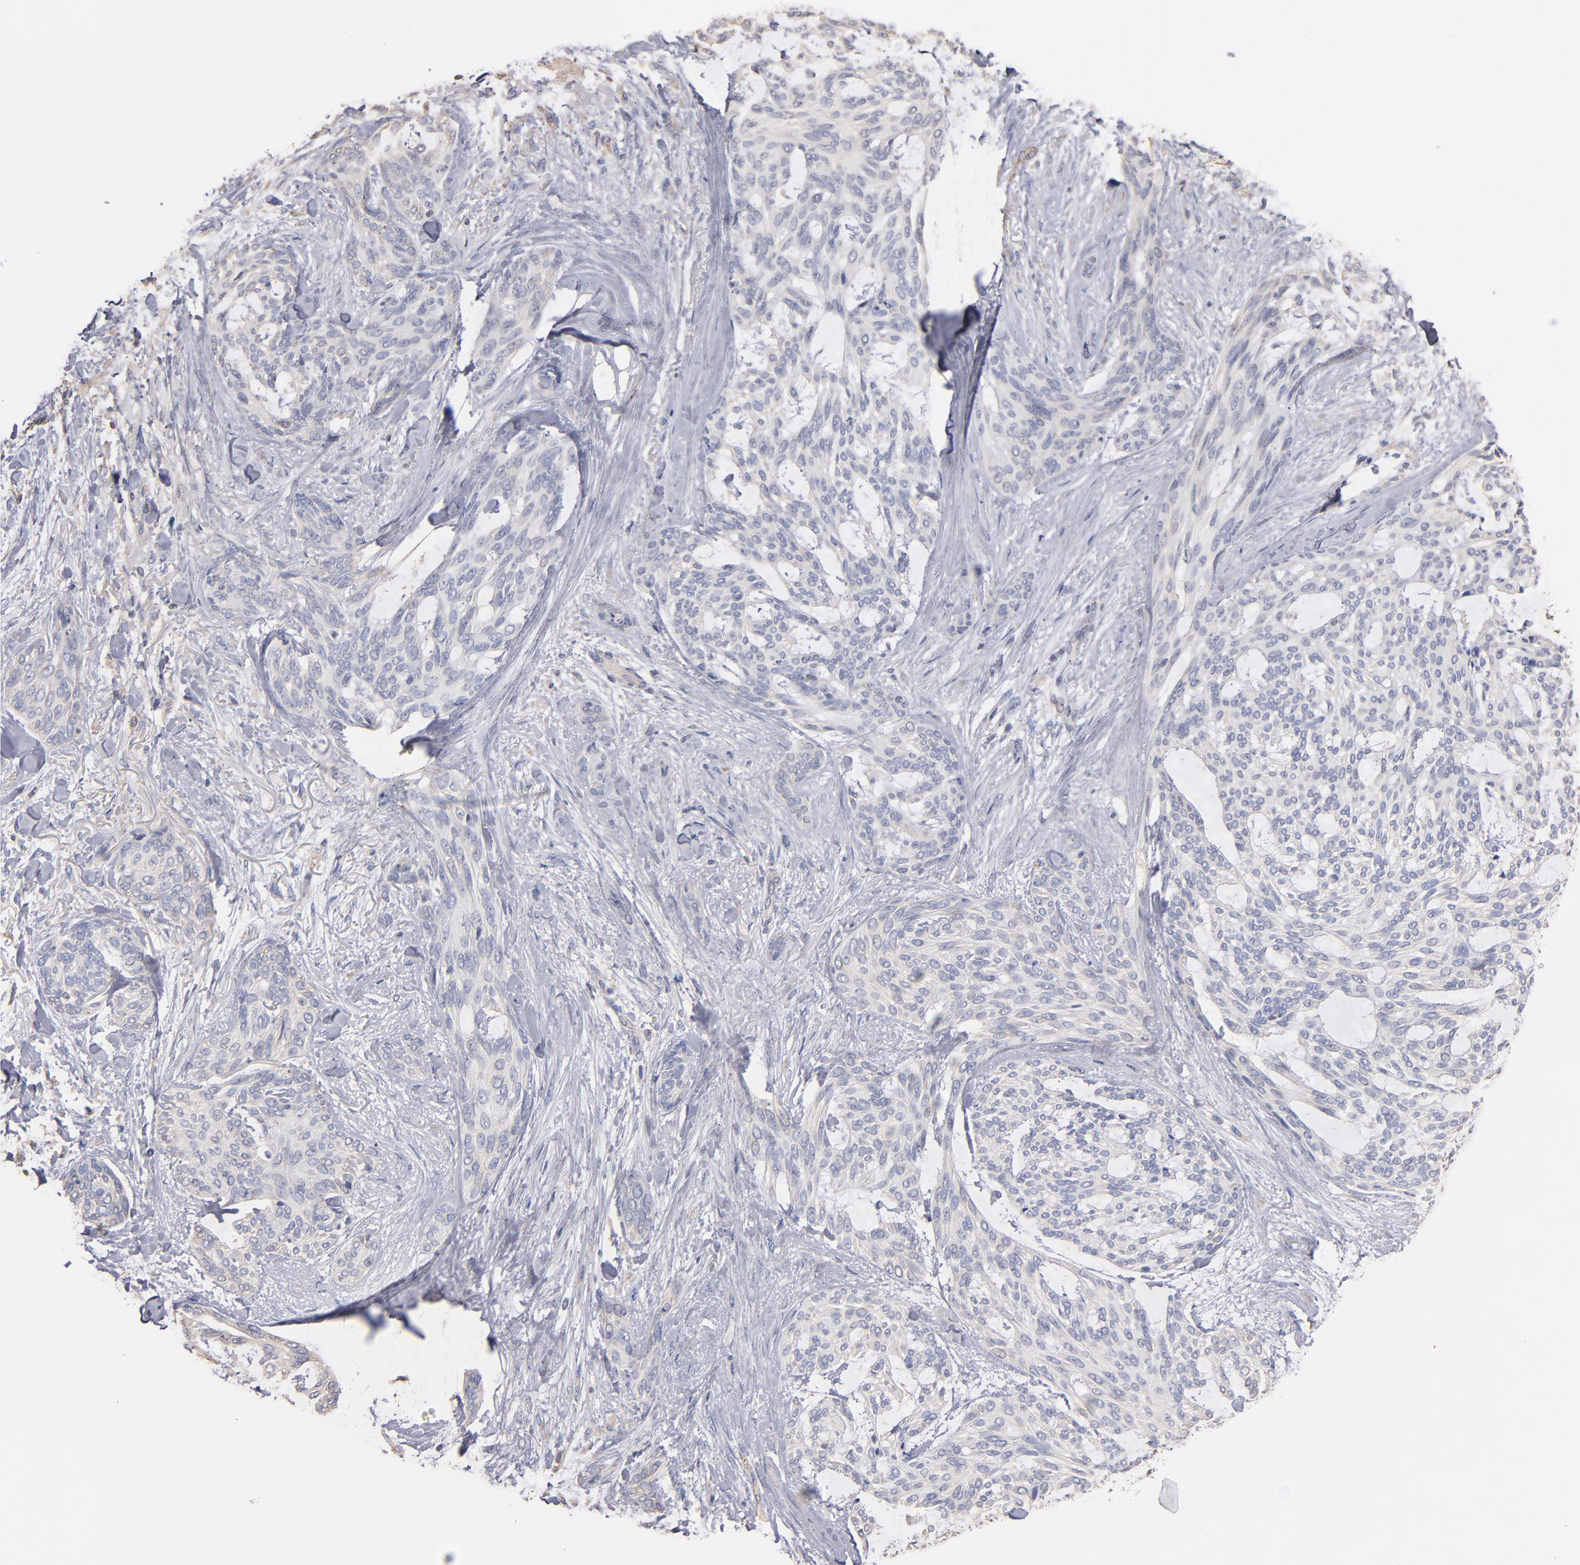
{"staining": {"intensity": "weak", "quantity": "<25%", "location": "cytoplasmic/membranous"}, "tissue": "skin cancer", "cell_type": "Tumor cells", "image_type": "cancer", "snomed": [{"axis": "morphology", "description": "Normal tissue, NOS"}, {"axis": "morphology", "description": "Basal cell carcinoma"}, {"axis": "topography", "description": "Skin"}], "caption": "Immunohistochemical staining of human skin cancer exhibits no significant staining in tumor cells.", "gene": "RO60", "patient": {"sex": "female", "age": 71}}